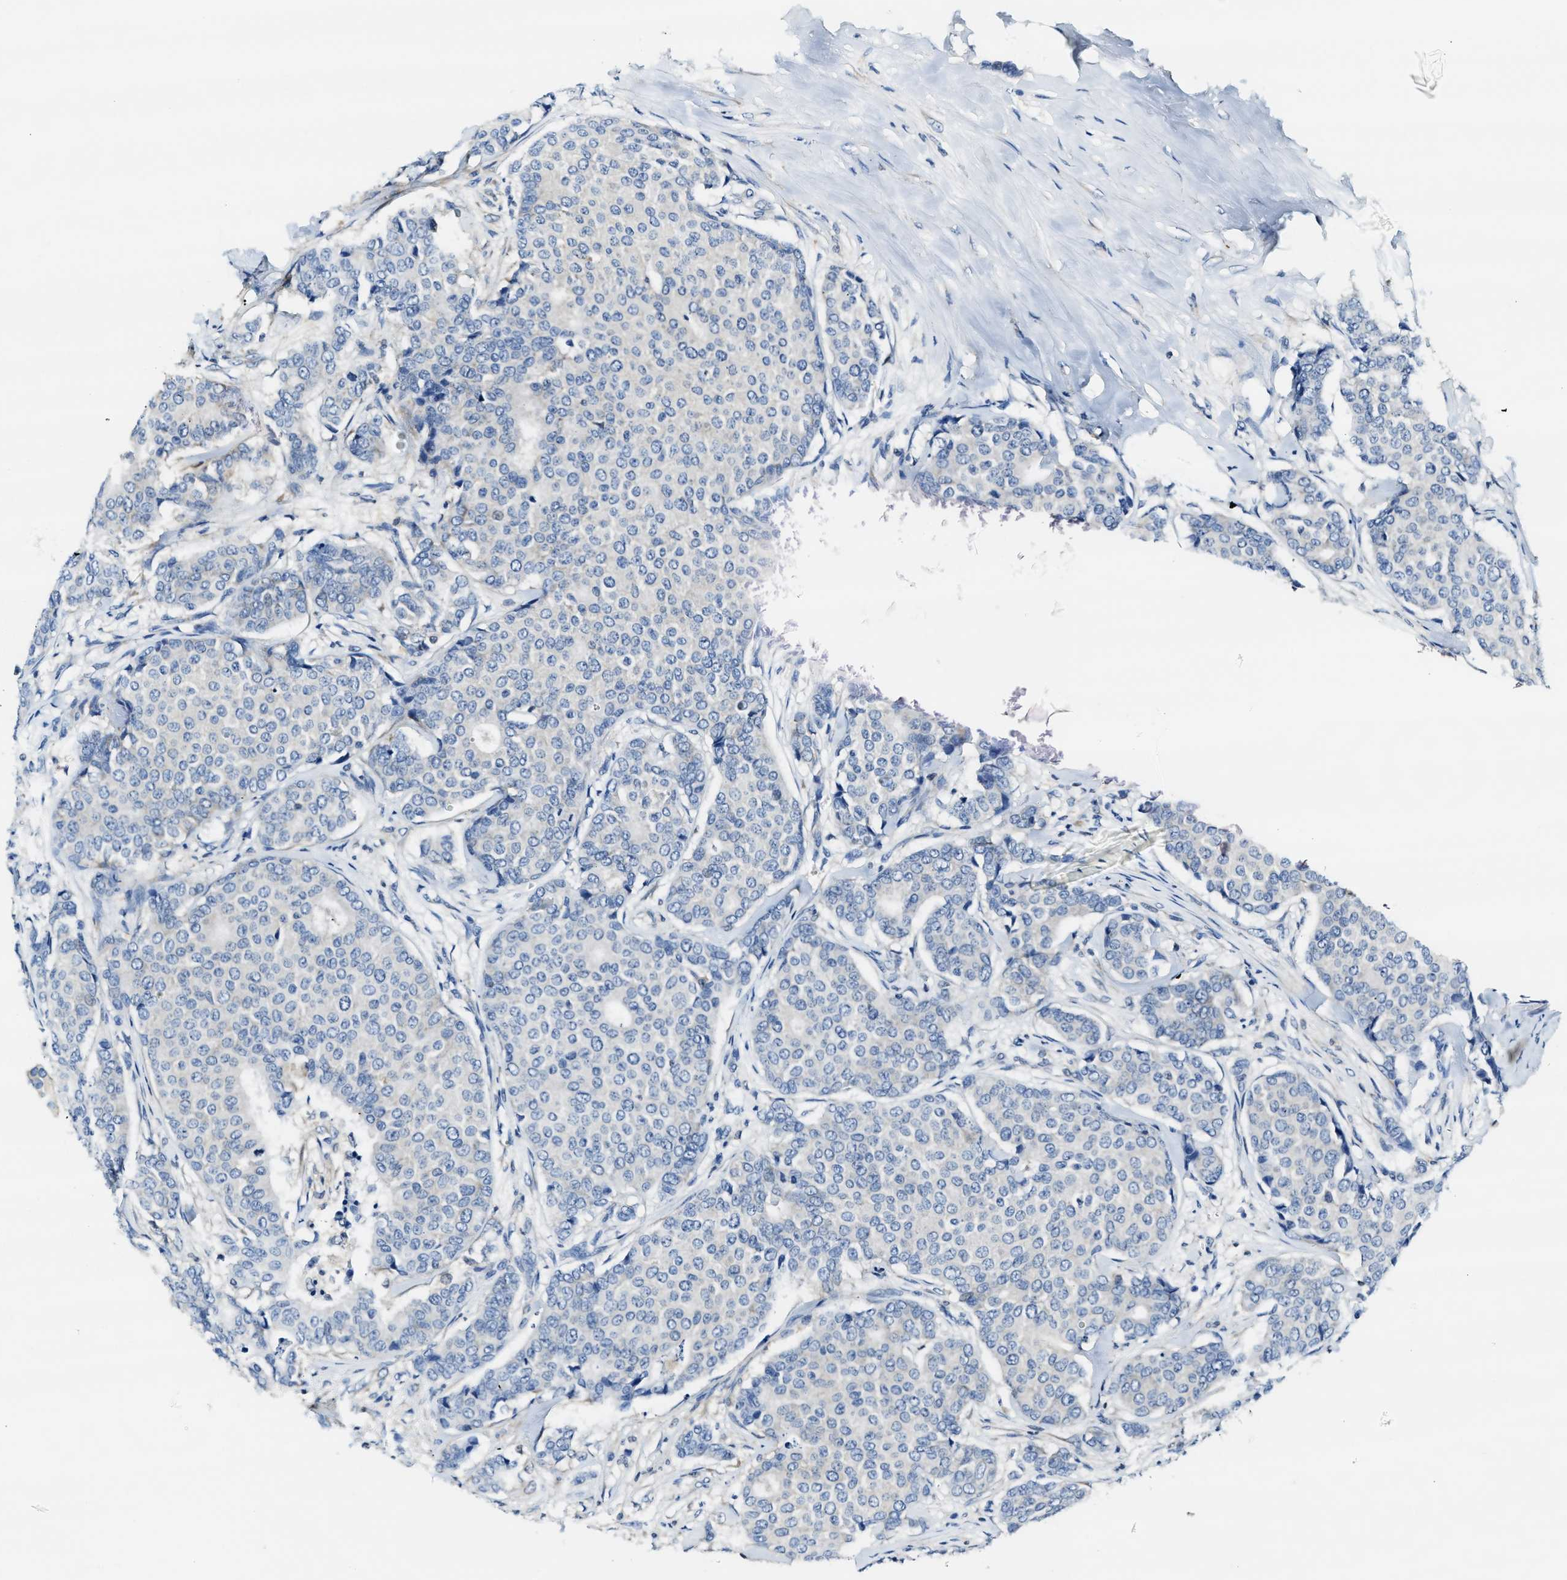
{"staining": {"intensity": "negative", "quantity": "none", "location": "none"}, "tissue": "breast cancer", "cell_type": "Tumor cells", "image_type": "cancer", "snomed": [{"axis": "morphology", "description": "Duct carcinoma"}, {"axis": "topography", "description": "Breast"}], "caption": "Tumor cells are negative for brown protein staining in breast invasive ductal carcinoma. (DAB IHC visualized using brightfield microscopy, high magnification).", "gene": "EIF2AK2", "patient": {"sex": "female", "age": 75}}